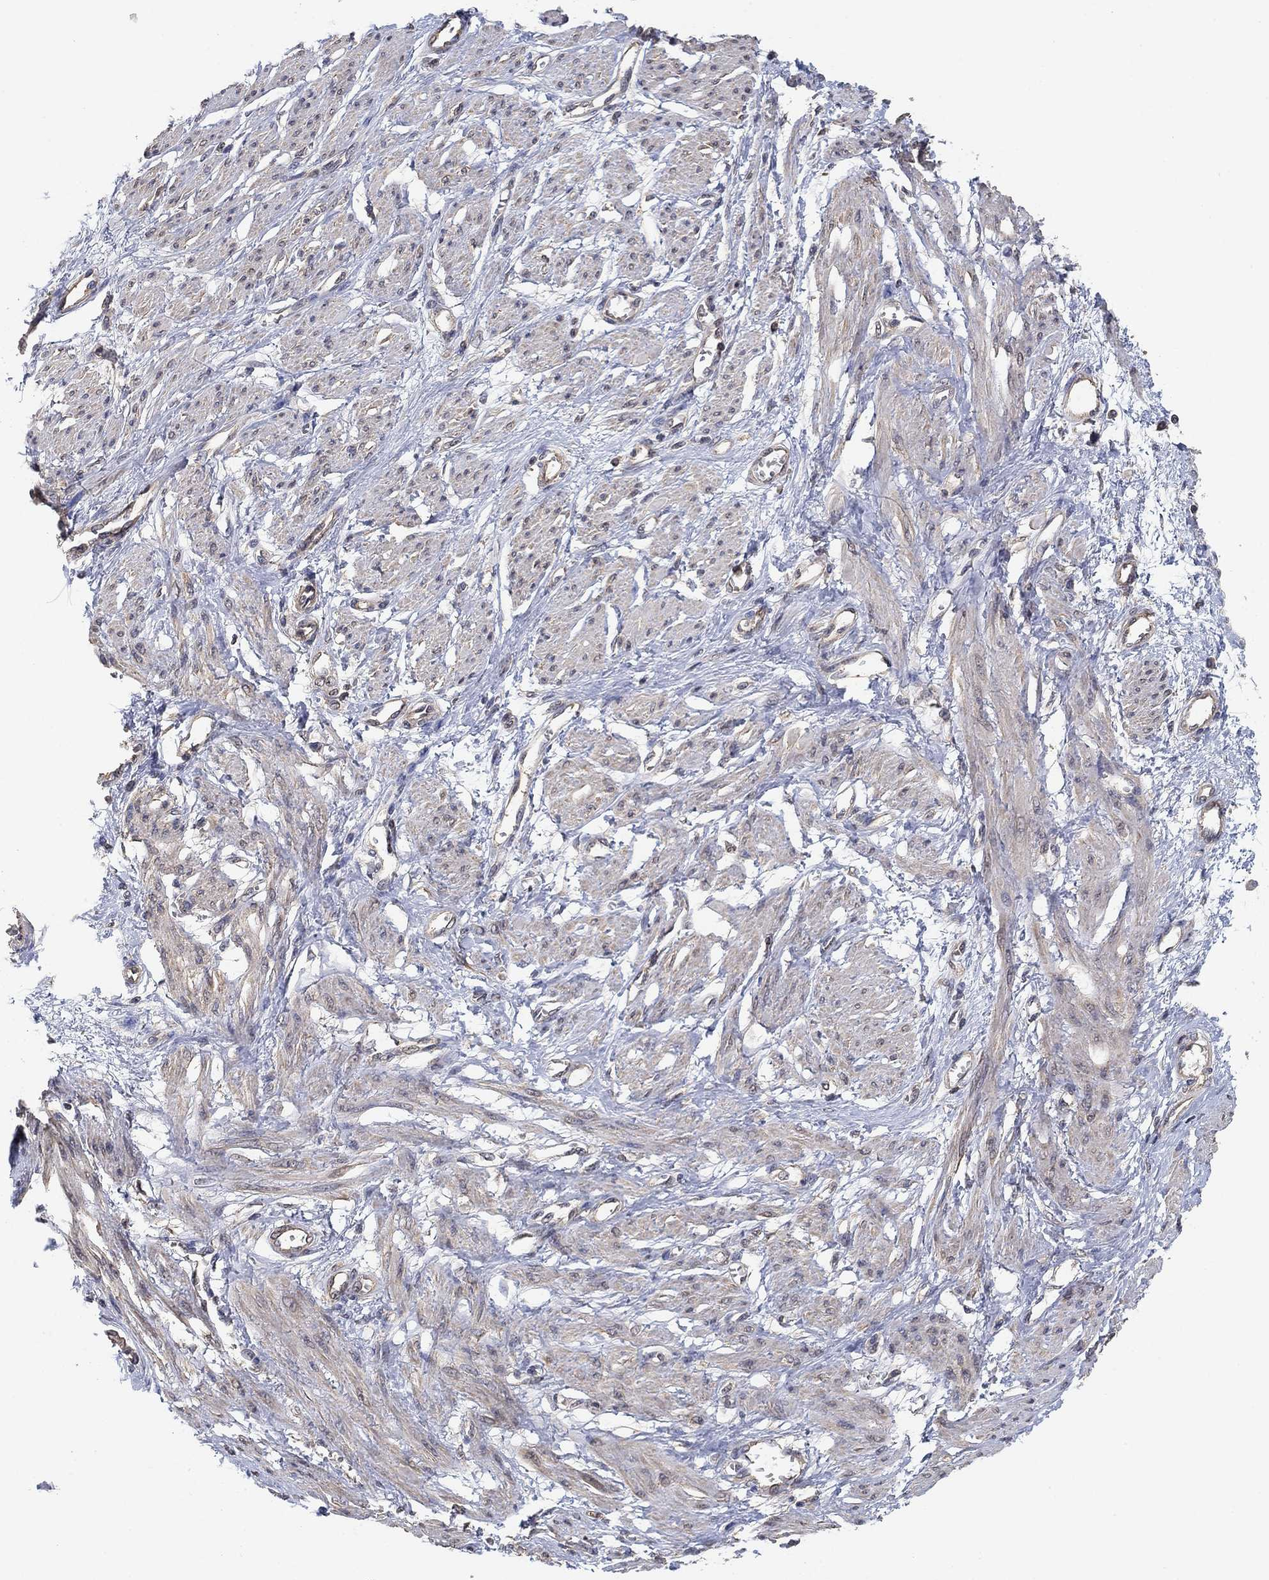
{"staining": {"intensity": "weak", "quantity": "<25%", "location": "cytoplasmic/membranous"}, "tissue": "smooth muscle", "cell_type": "Smooth muscle cells", "image_type": "normal", "snomed": [{"axis": "morphology", "description": "Normal tissue, NOS"}, {"axis": "topography", "description": "Smooth muscle"}, {"axis": "topography", "description": "Uterus"}], "caption": "This is a histopathology image of immunohistochemistry staining of normal smooth muscle, which shows no staining in smooth muscle cells. (DAB immunohistochemistry (IHC), high magnification).", "gene": "CCDC43", "patient": {"sex": "female", "age": 39}}